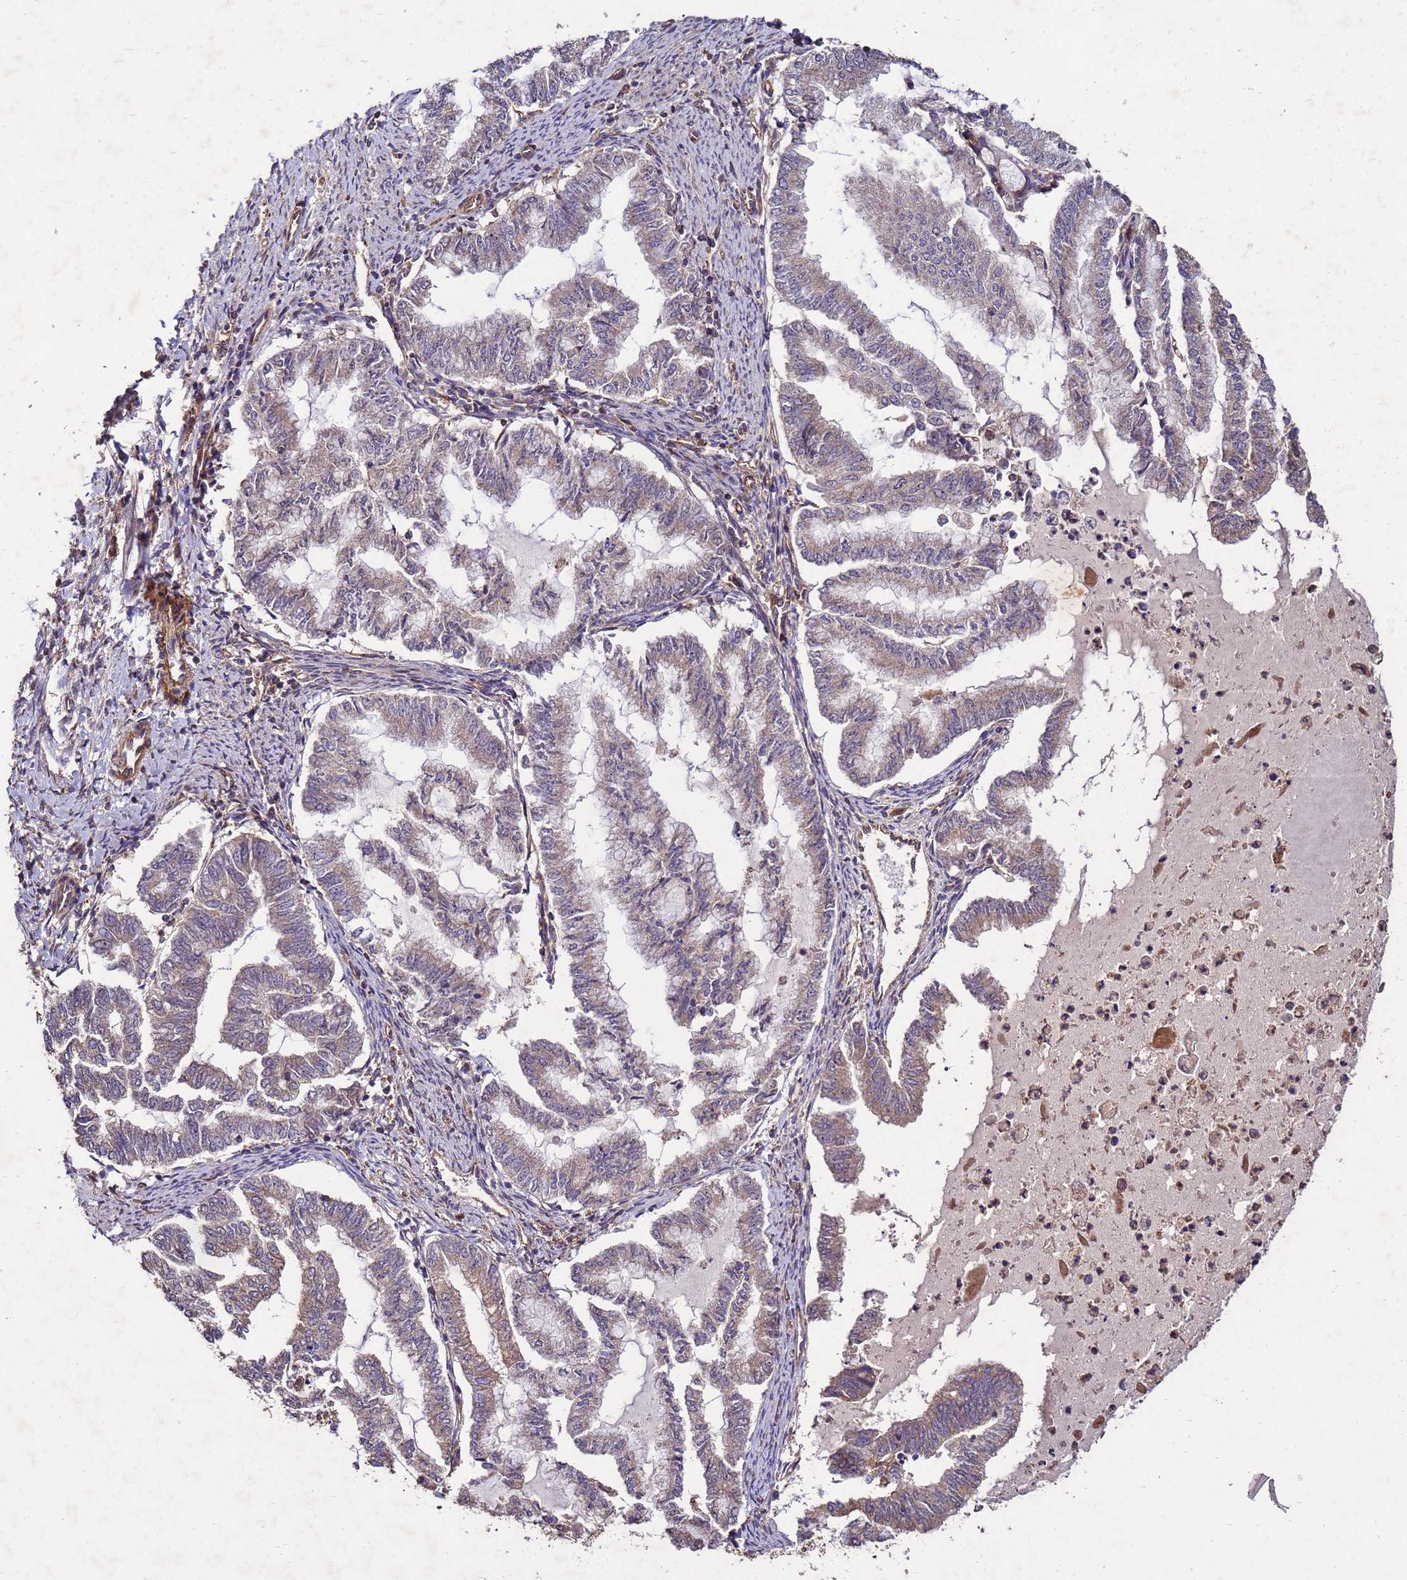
{"staining": {"intensity": "weak", "quantity": ">75%", "location": "cytoplasmic/membranous"}, "tissue": "endometrial cancer", "cell_type": "Tumor cells", "image_type": "cancer", "snomed": [{"axis": "morphology", "description": "Adenocarcinoma, NOS"}, {"axis": "topography", "description": "Endometrium"}], "caption": "This micrograph reveals IHC staining of endometrial cancer (adenocarcinoma), with low weak cytoplasmic/membranous staining in about >75% of tumor cells.", "gene": "TOR4A", "patient": {"sex": "female", "age": 79}}